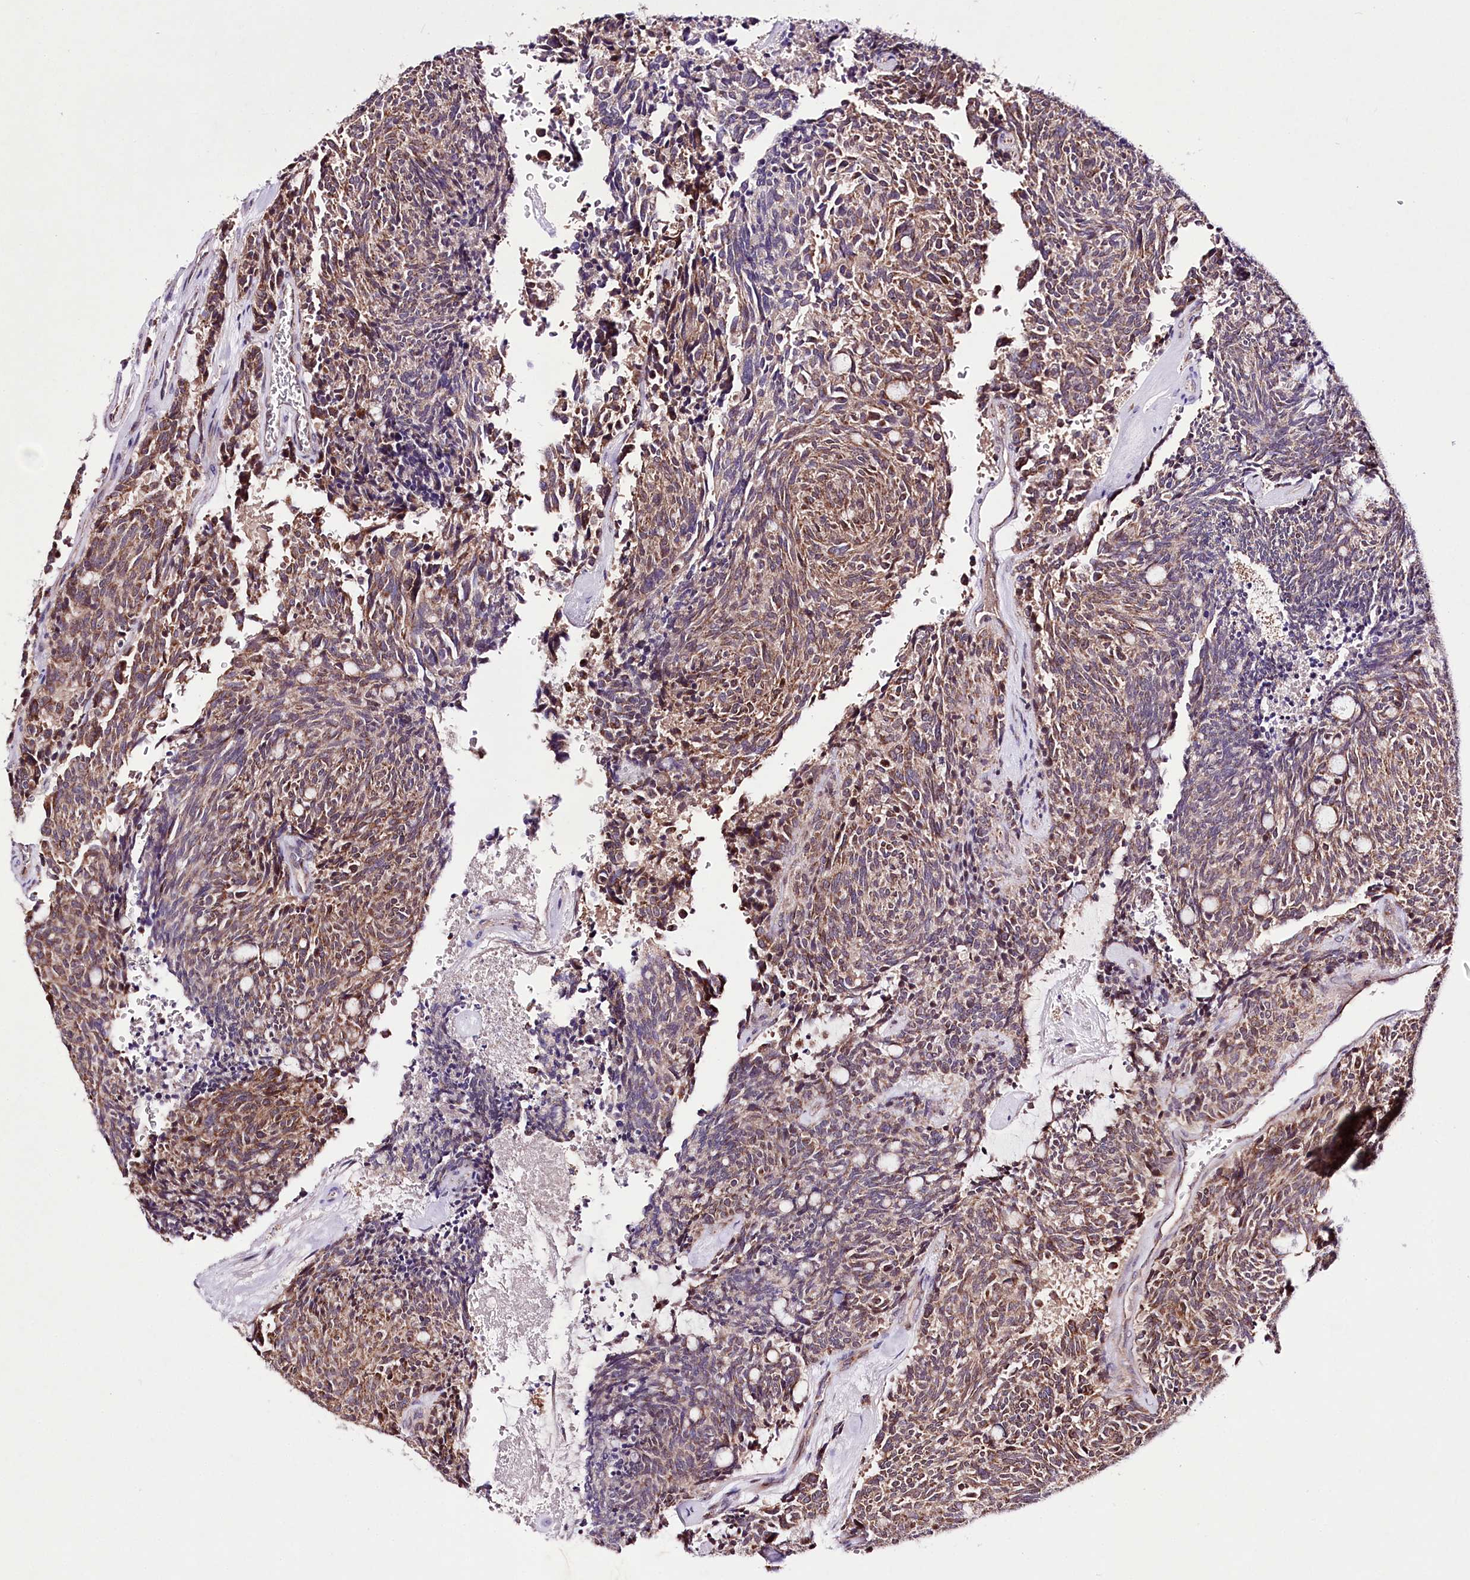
{"staining": {"intensity": "moderate", "quantity": ">75%", "location": "cytoplasmic/membranous"}, "tissue": "carcinoid", "cell_type": "Tumor cells", "image_type": "cancer", "snomed": [{"axis": "morphology", "description": "Carcinoid, malignant, NOS"}, {"axis": "topography", "description": "Pancreas"}], "caption": "Tumor cells reveal medium levels of moderate cytoplasmic/membranous staining in about >75% of cells in human malignant carcinoid.", "gene": "ATE1", "patient": {"sex": "female", "age": 54}}